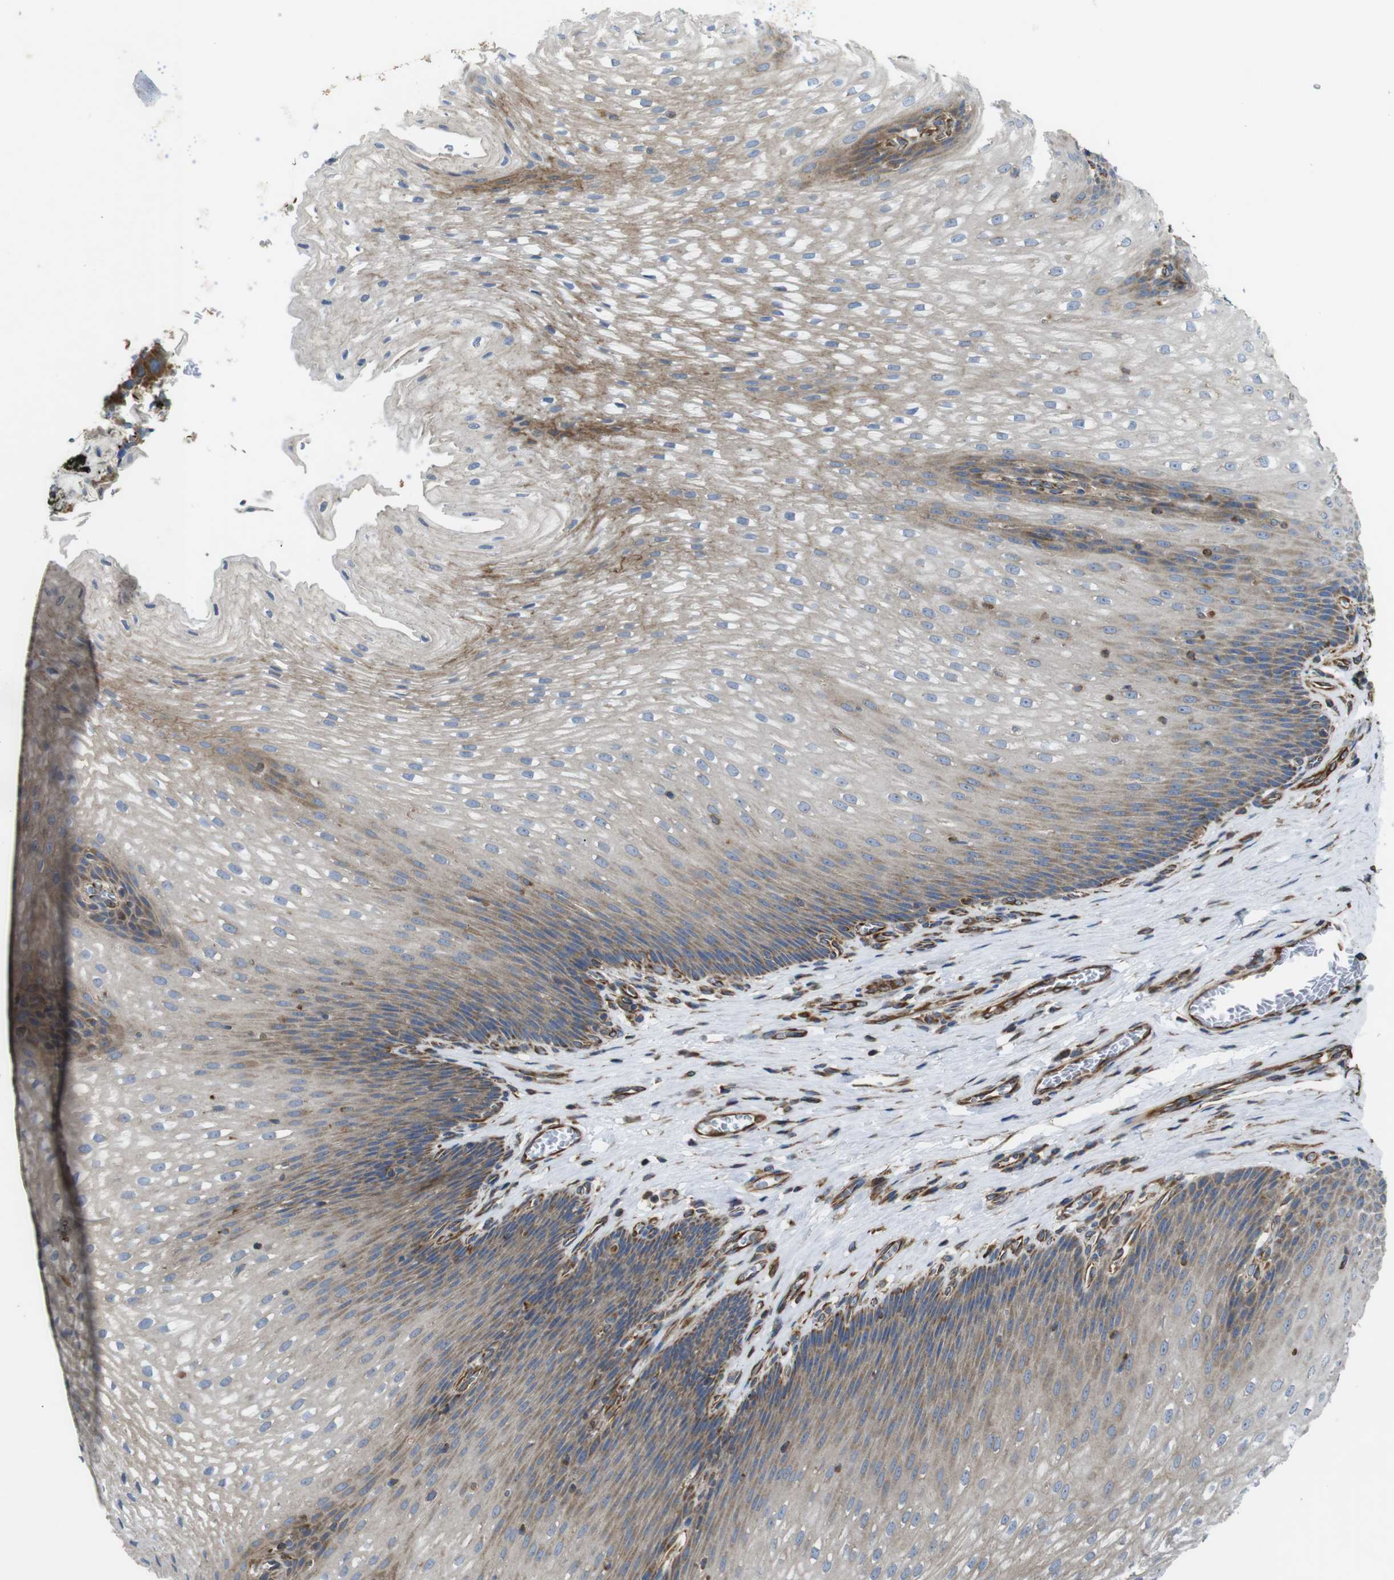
{"staining": {"intensity": "moderate", "quantity": "25%-75%", "location": "cytoplasmic/membranous"}, "tissue": "esophagus", "cell_type": "Squamous epithelial cells", "image_type": "normal", "snomed": [{"axis": "morphology", "description": "Normal tissue, NOS"}, {"axis": "topography", "description": "Esophagus"}], "caption": "Protein staining of benign esophagus shows moderate cytoplasmic/membranous expression in about 25%-75% of squamous epithelial cells.", "gene": "POMK", "patient": {"sex": "male", "age": 48}}